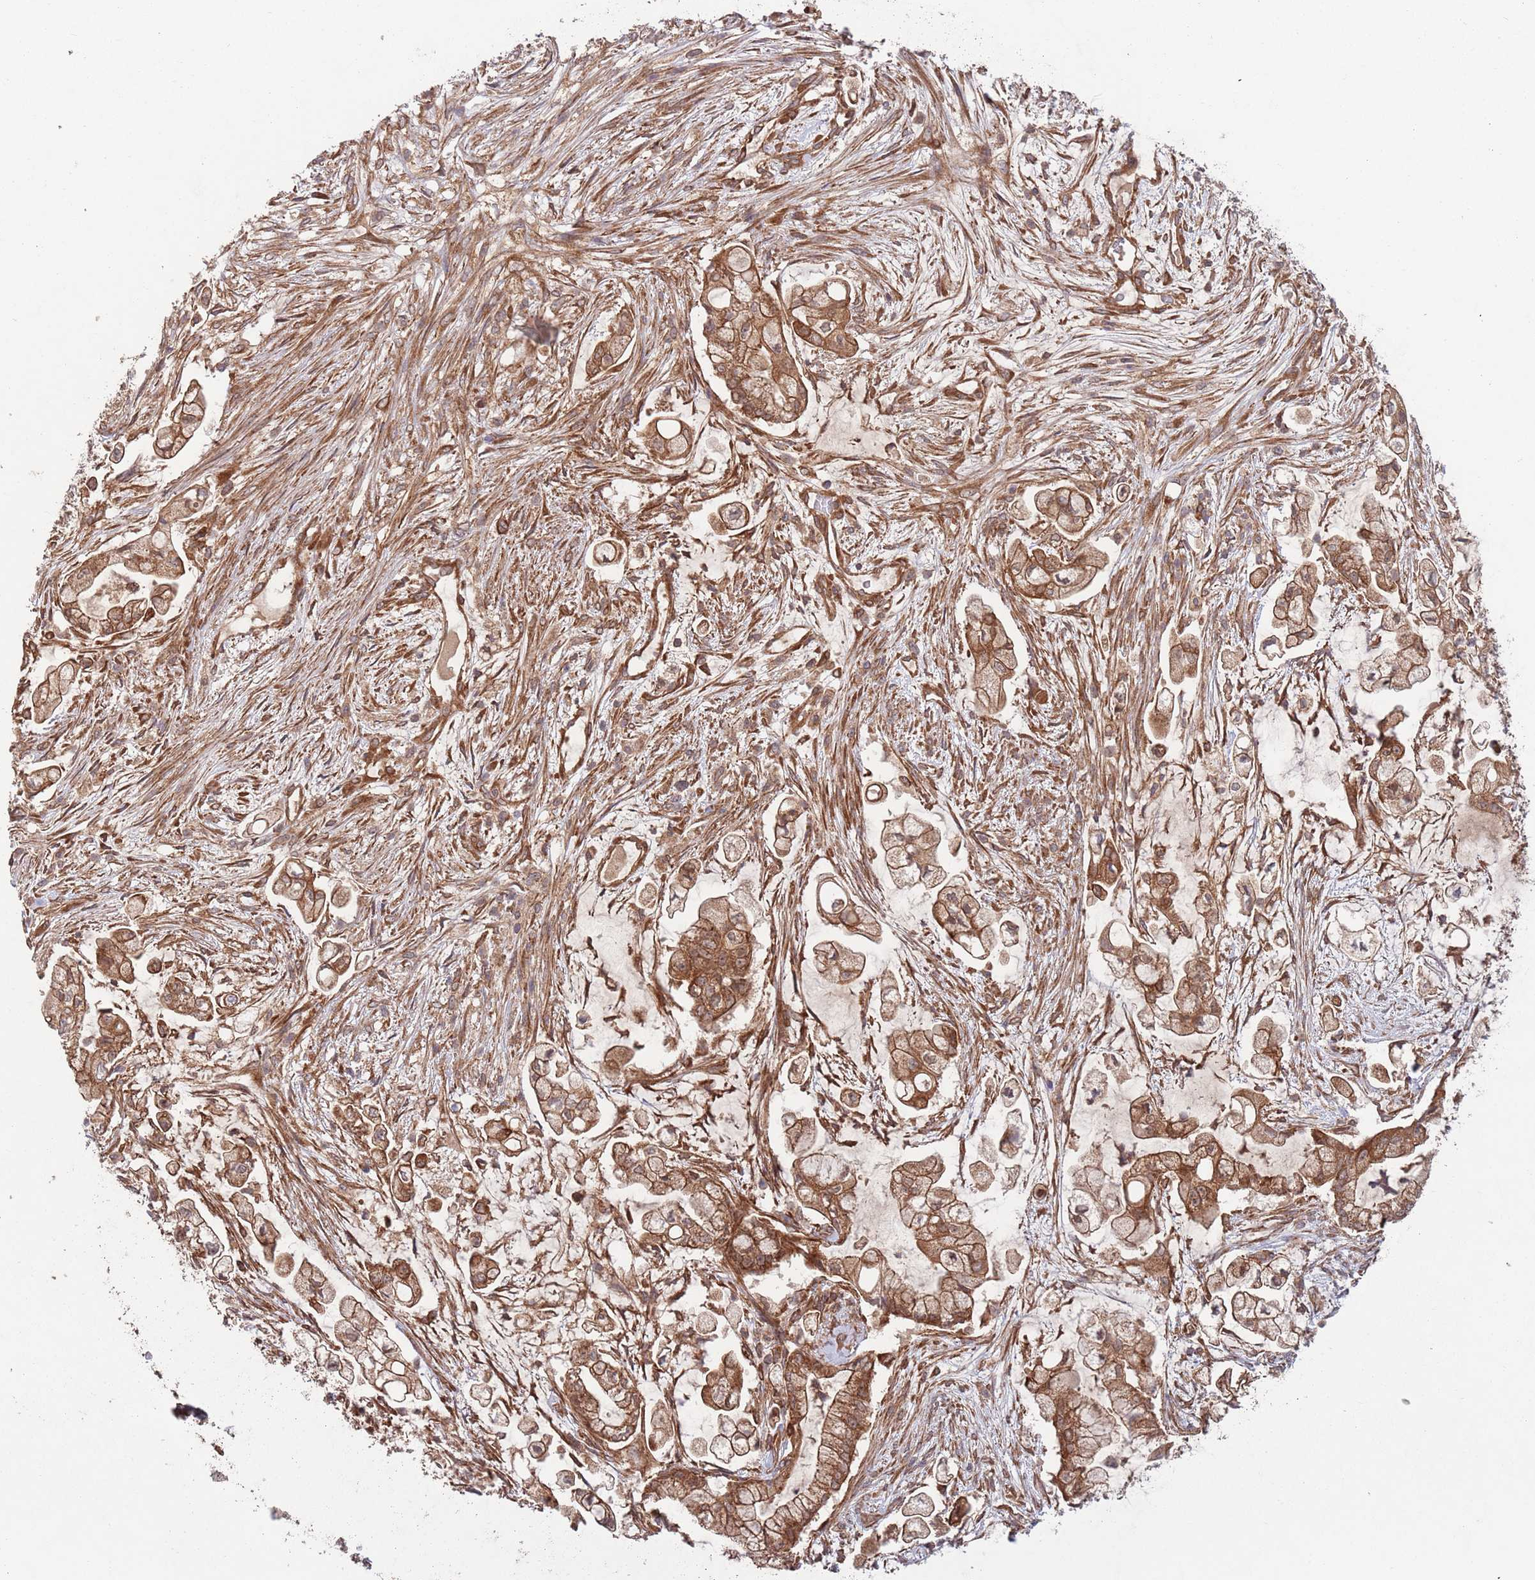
{"staining": {"intensity": "strong", "quantity": ">75%", "location": "cytoplasmic/membranous"}, "tissue": "pancreatic cancer", "cell_type": "Tumor cells", "image_type": "cancer", "snomed": [{"axis": "morphology", "description": "Adenocarcinoma, NOS"}, {"axis": "topography", "description": "Pancreas"}], "caption": "Immunohistochemical staining of pancreatic adenocarcinoma reveals high levels of strong cytoplasmic/membranous protein positivity in approximately >75% of tumor cells.", "gene": "MFNG", "patient": {"sex": "female", "age": 69}}